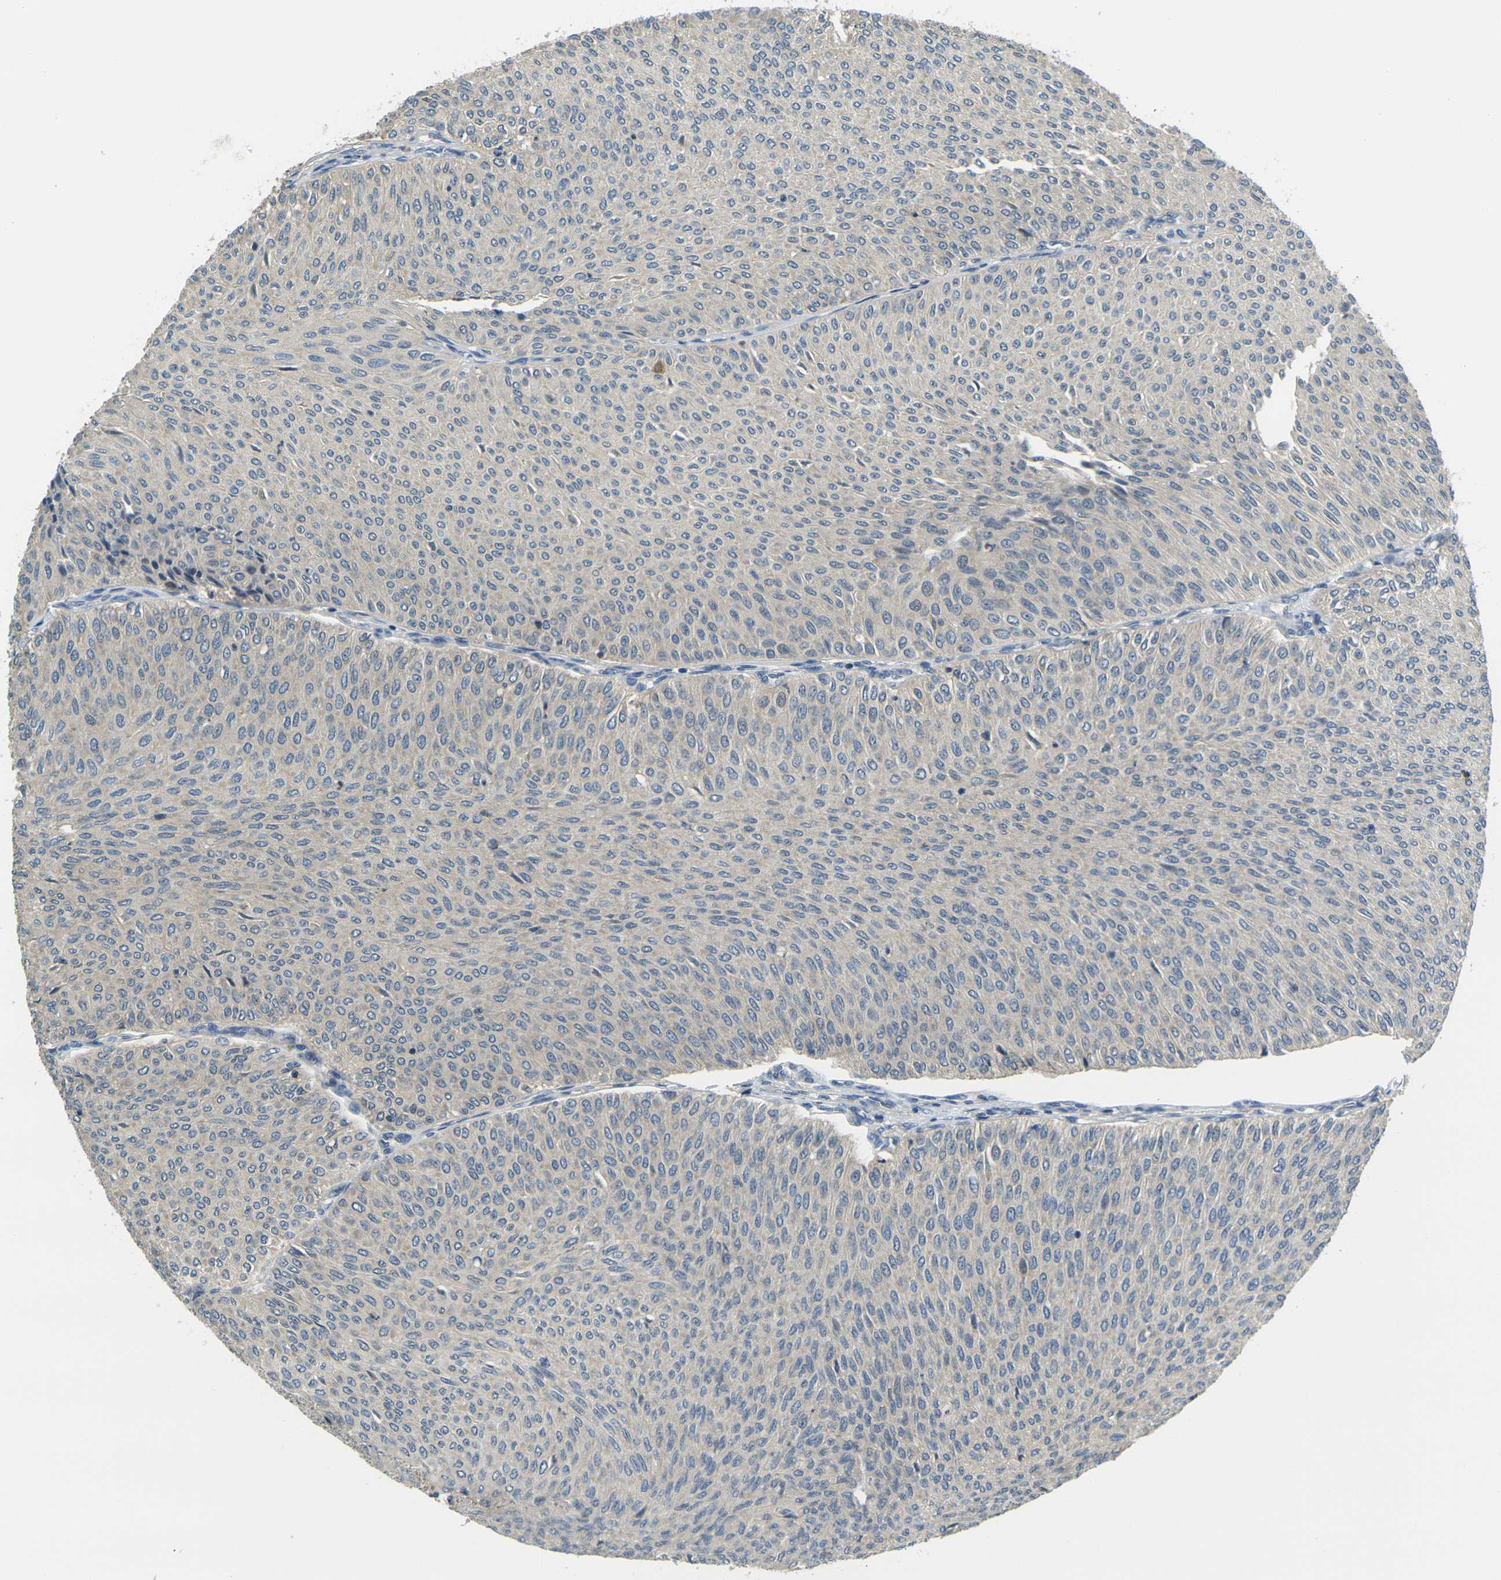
{"staining": {"intensity": "negative", "quantity": "none", "location": "none"}, "tissue": "urothelial cancer", "cell_type": "Tumor cells", "image_type": "cancer", "snomed": [{"axis": "morphology", "description": "Urothelial carcinoma, Low grade"}, {"axis": "topography", "description": "Urinary bladder"}], "caption": "Tumor cells are negative for brown protein staining in urothelial carcinoma (low-grade).", "gene": "KLHL8", "patient": {"sex": "male", "age": 78}}